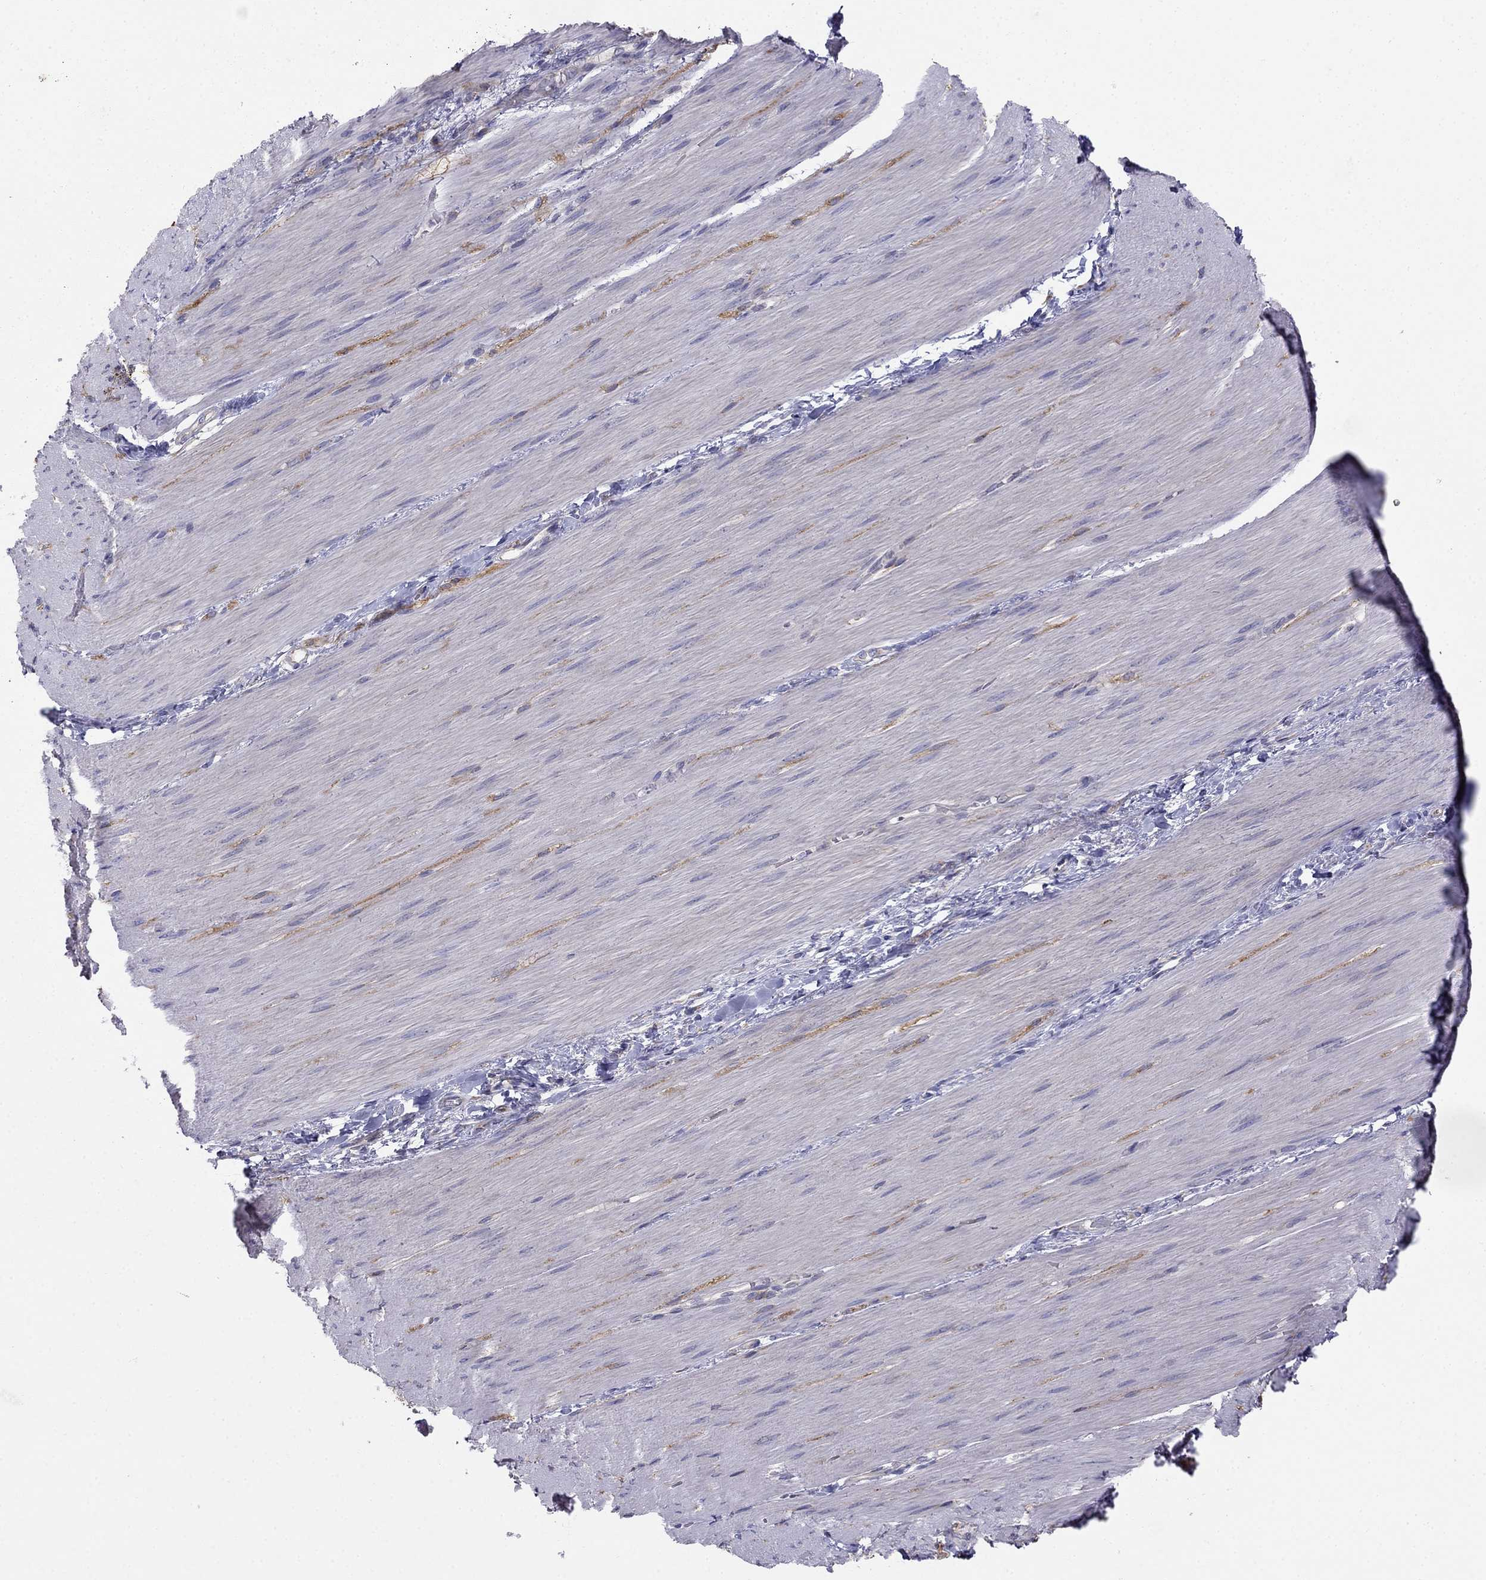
{"staining": {"intensity": "negative", "quantity": "none", "location": "none"}, "tissue": "adipose tissue", "cell_type": "Adipocytes", "image_type": "normal", "snomed": [{"axis": "morphology", "description": "Normal tissue, NOS"}, {"axis": "topography", "description": "Smooth muscle"}, {"axis": "topography", "description": "Duodenum"}, {"axis": "topography", "description": "Peripheral nerve tissue"}], "caption": "Protein analysis of unremarkable adipose tissue shows no significant expression in adipocytes.", "gene": "LONRF2", "patient": {"sex": "female", "age": 61}}